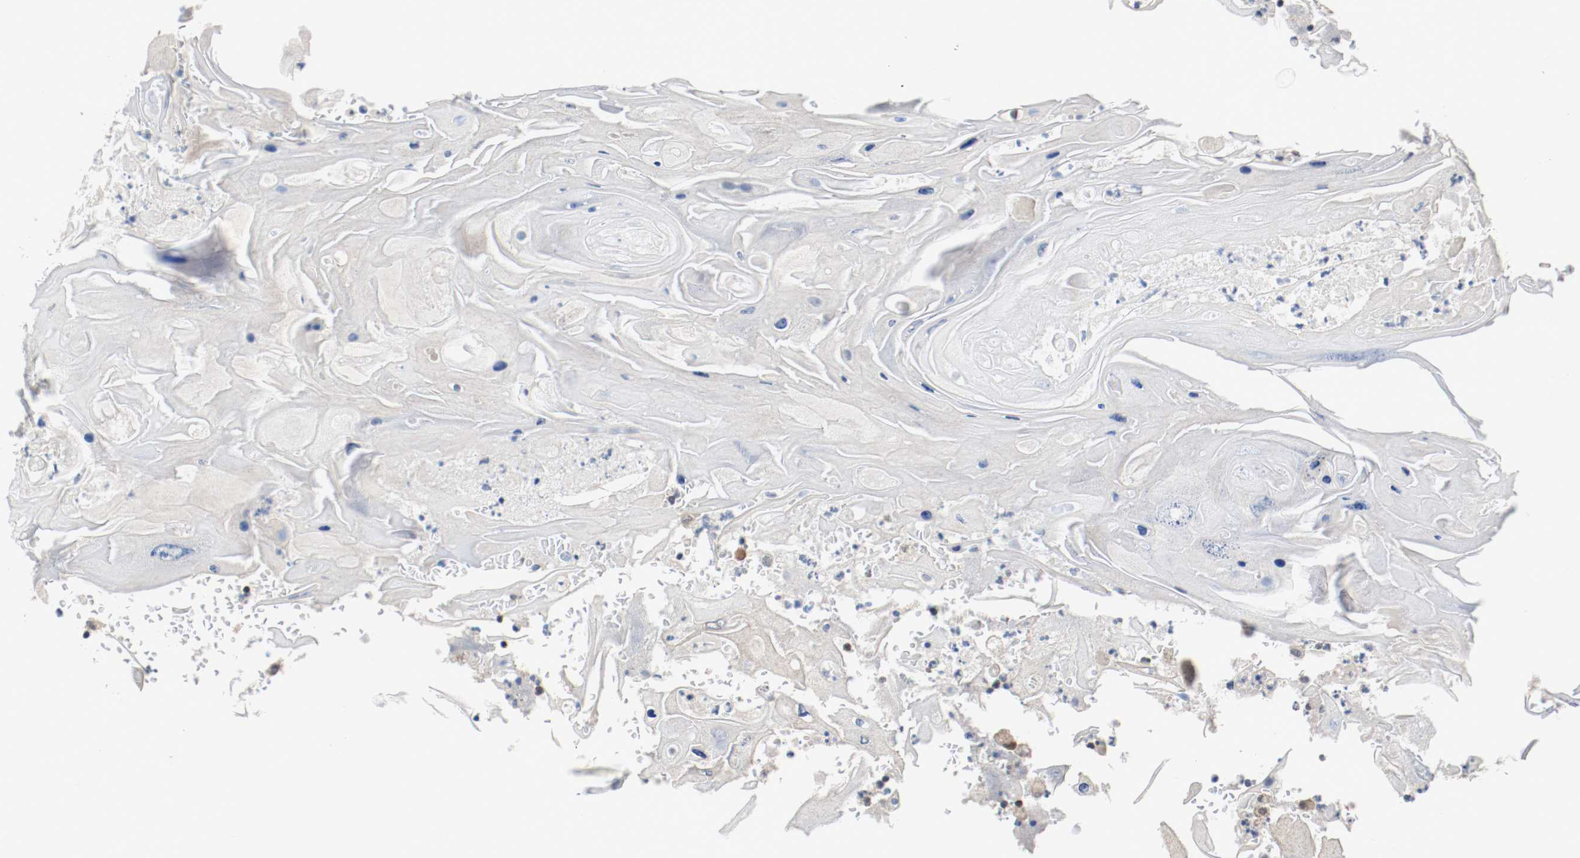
{"staining": {"intensity": "negative", "quantity": "none", "location": "none"}, "tissue": "head and neck cancer", "cell_type": "Tumor cells", "image_type": "cancer", "snomed": [{"axis": "morphology", "description": "Squamous cell carcinoma, NOS"}, {"axis": "topography", "description": "Oral tissue"}, {"axis": "topography", "description": "Head-Neck"}], "caption": "Tumor cells are negative for brown protein staining in squamous cell carcinoma (head and neck). (DAB IHC visualized using brightfield microscopy, high magnification).", "gene": "PPME1", "patient": {"sex": "female", "age": 76}}